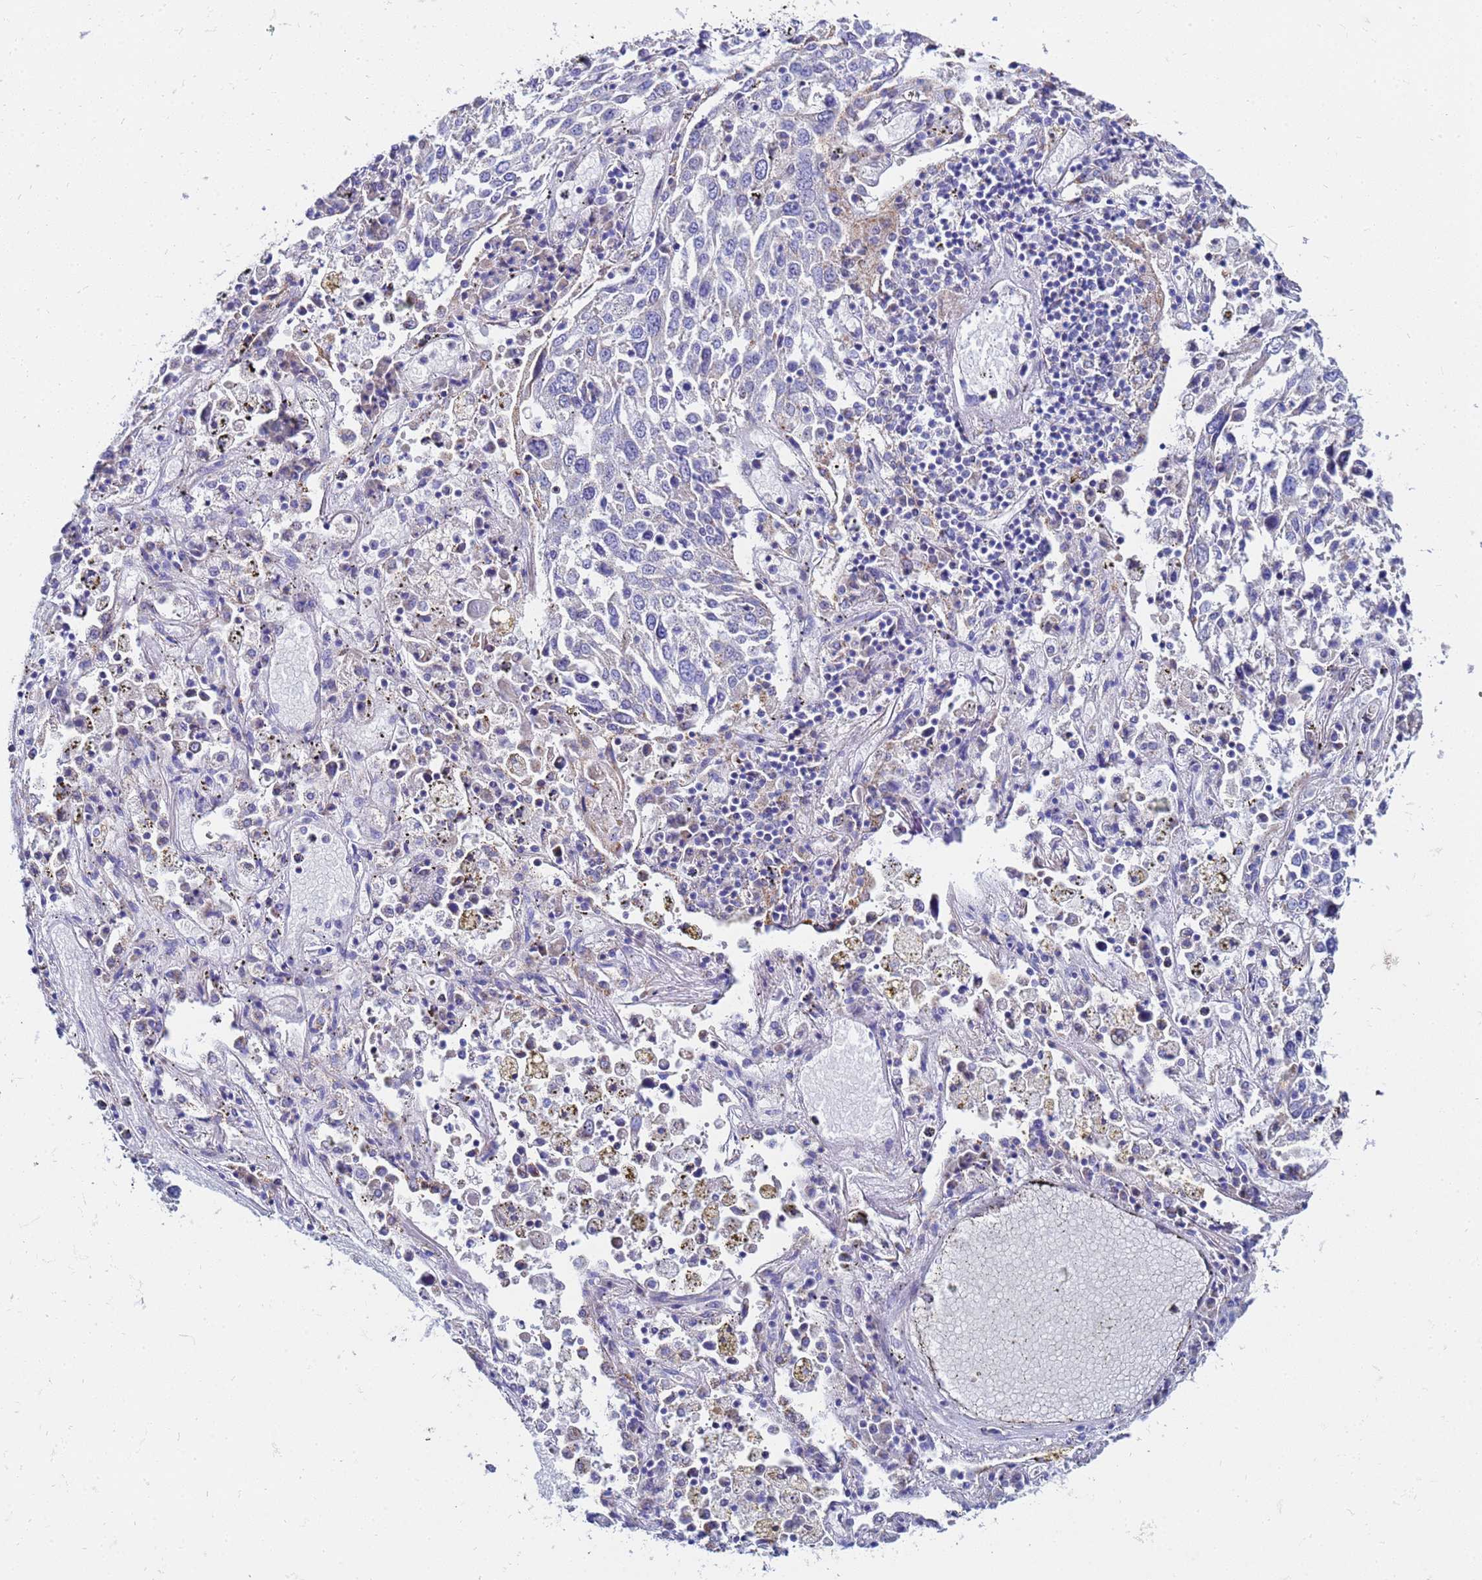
{"staining": {"intensity": "negative", "quantity": "none", "location": "none"}, "tissue": "lung cancer", "cell_type": "Tumor cells", "image_type": "cancer", "snomed": [{"axis": "morphology", "description": "Squamous cell carcinoma, NOS"}, {"axis": "topography", "description": "Lung"}], "caption": "The image demonstrates no staining of tumor cells in squamous cell carcinoma (lung).", "gene": "FAHD2A", "patient": {"sex": "male", "age": 65}}